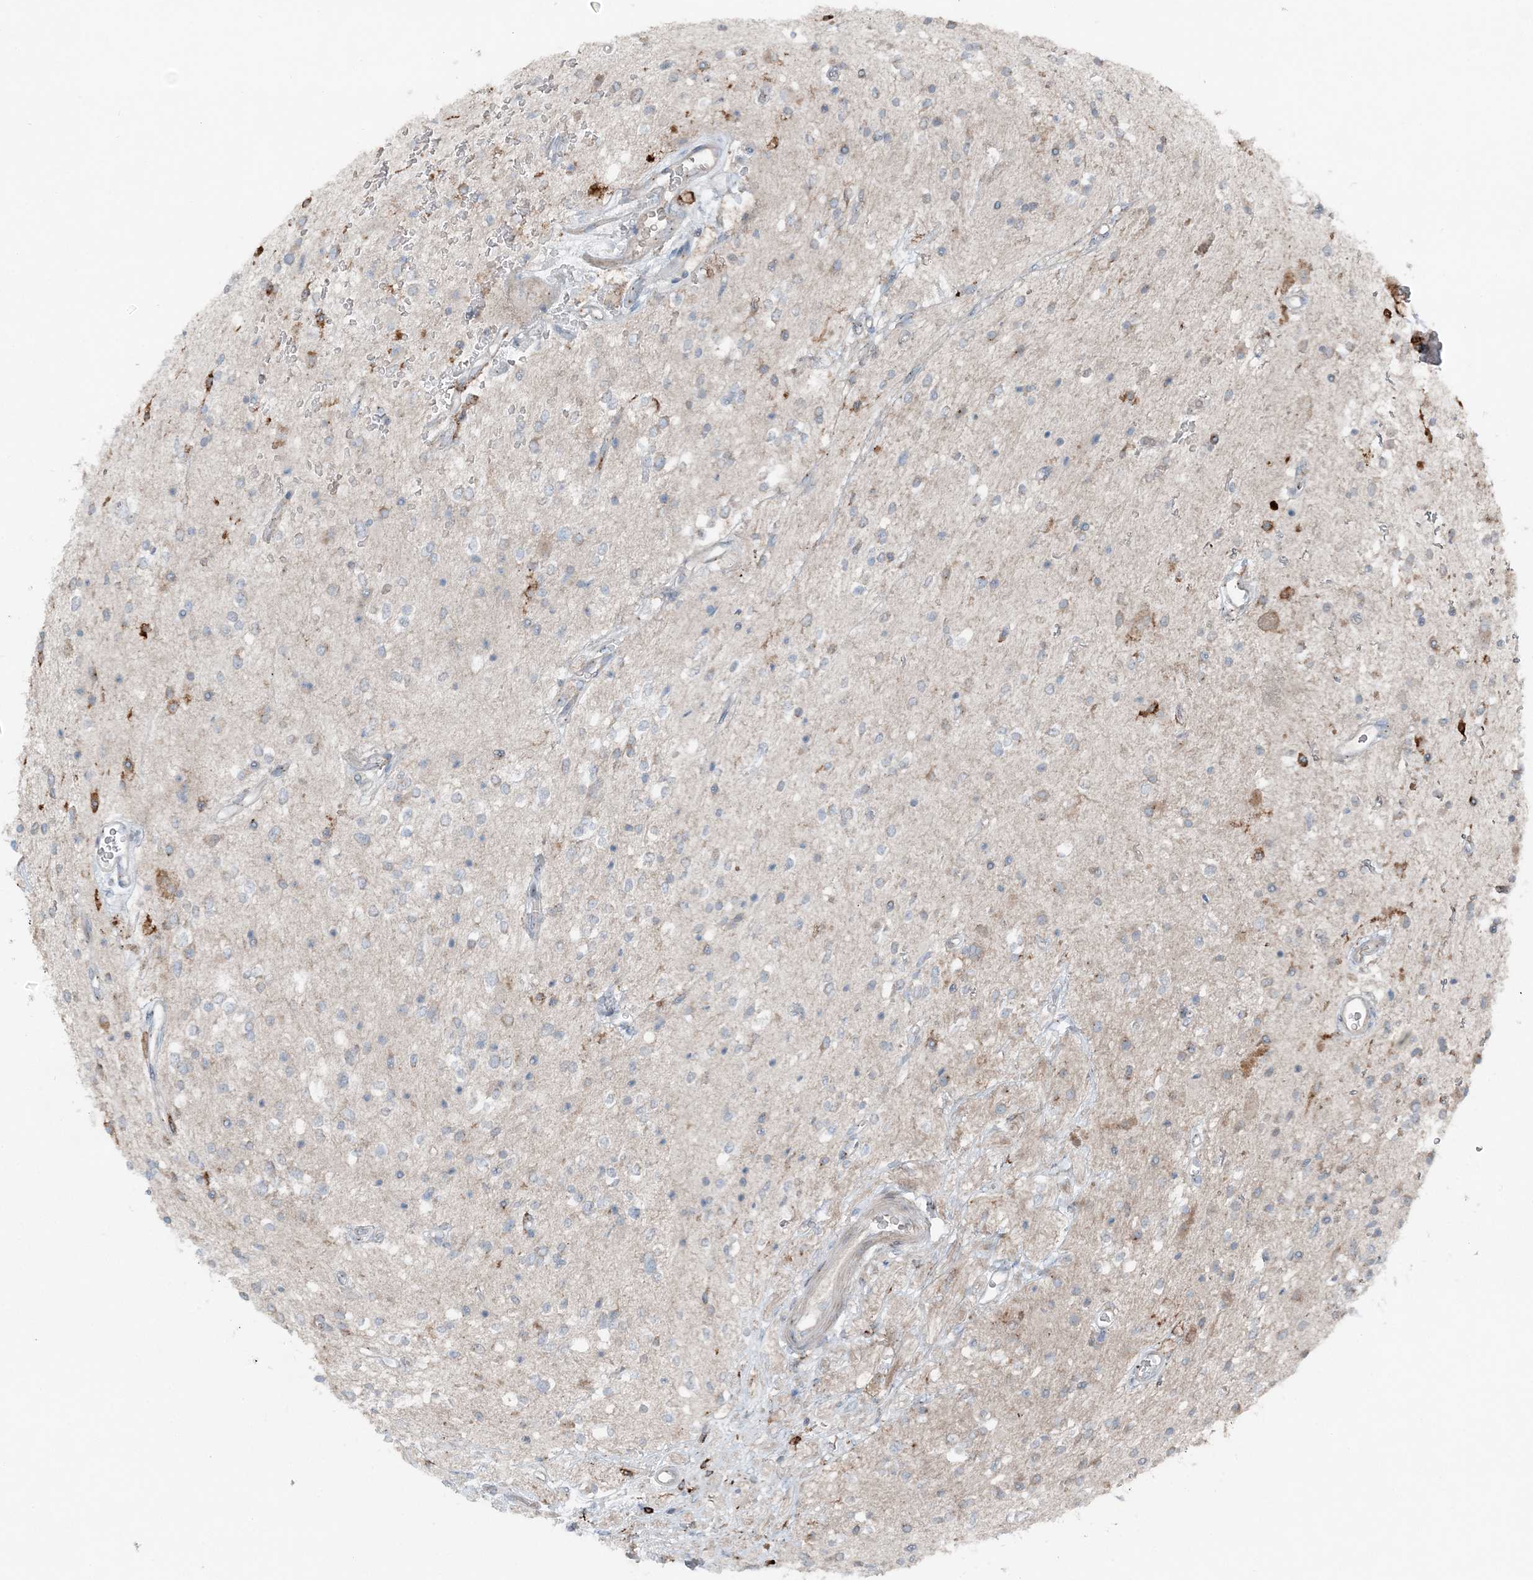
{"staining": {"intensity": "negative", "quantity": "none", "location": "none"}, "tissue": "glioma", "cell_type": "Tumor cells", "image_type": "cancer", "snomed": [{"axis": "morphology", "description": "Glioma, malignant, High grade"}, {"axis": "topography", "description": "Brain"}], "caption": "Glioma was stained to show a protein in brown. There is no significant expression in tumor cells. The staining is performed using DAB brown chromogen with nuclei counter-stained in using hematoxylin.", "gene": "KY", "patient": {"sex": "male", "age": 34}}